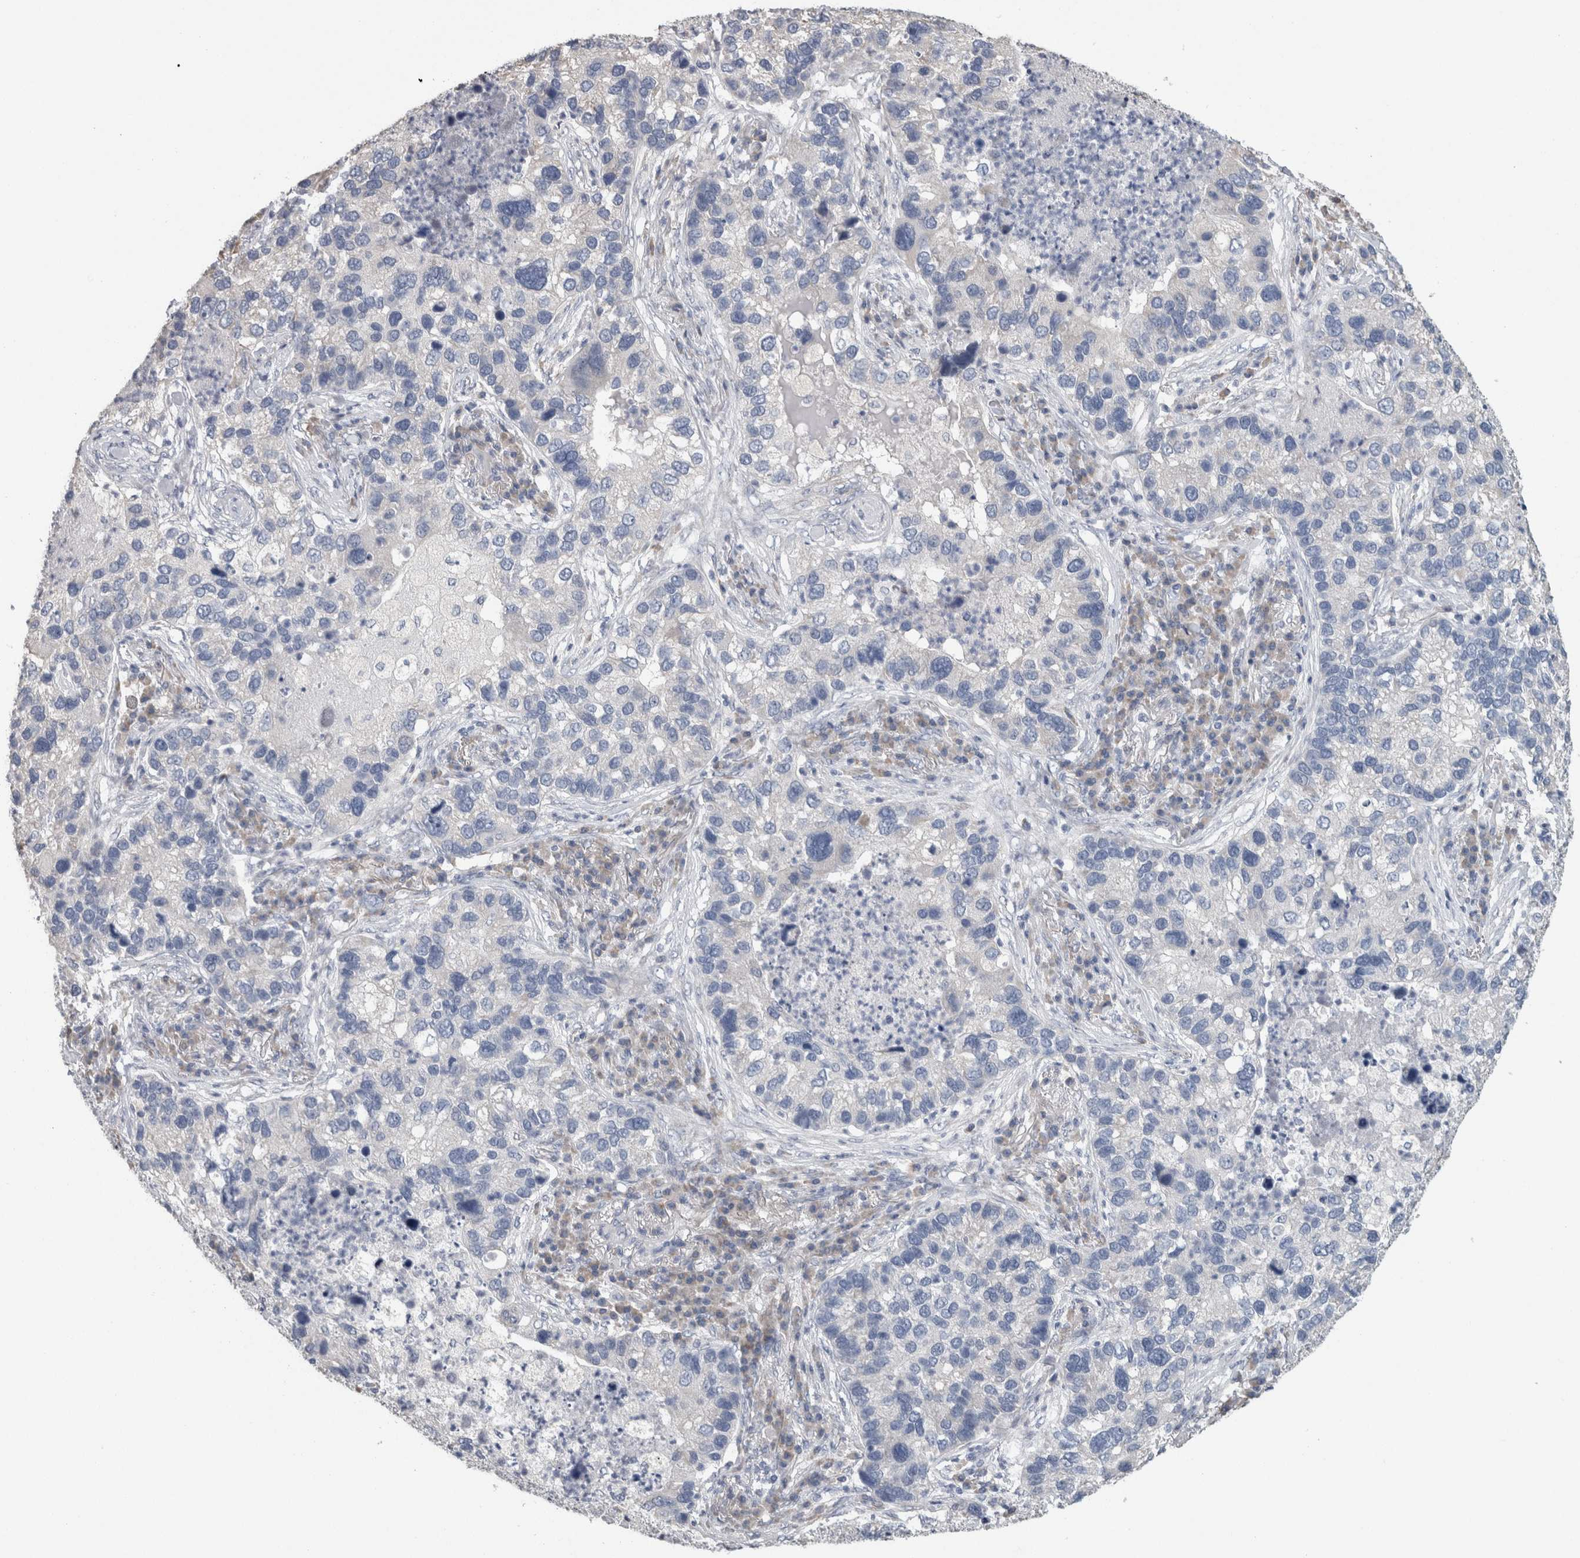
{"staining": {"intensity": "negative", "quantity": "none", "location": "none"}, "tissue": "lung cancer", "cell_type": "Tumor cells", "image_type": "cancer", "snomed": [{"axis": "morphology", "description": "Normal tissue, NOS"}, {"axis": "morphology", "description": "Adenocarcinoma, NOS"}, {"axis": "topography", "description": "Bronchus"}, {"axis": "topography", "description": "Lung"}], "caption": "Immunohistochemistry (IHC) photomicrograph of neoplastic tissue: lung adenocarcinoma stained with DAB exhibits no significant protein positivity in tumor cells.", "gene": "NEFM", "patient": {"sex": "male", "age": 54}}